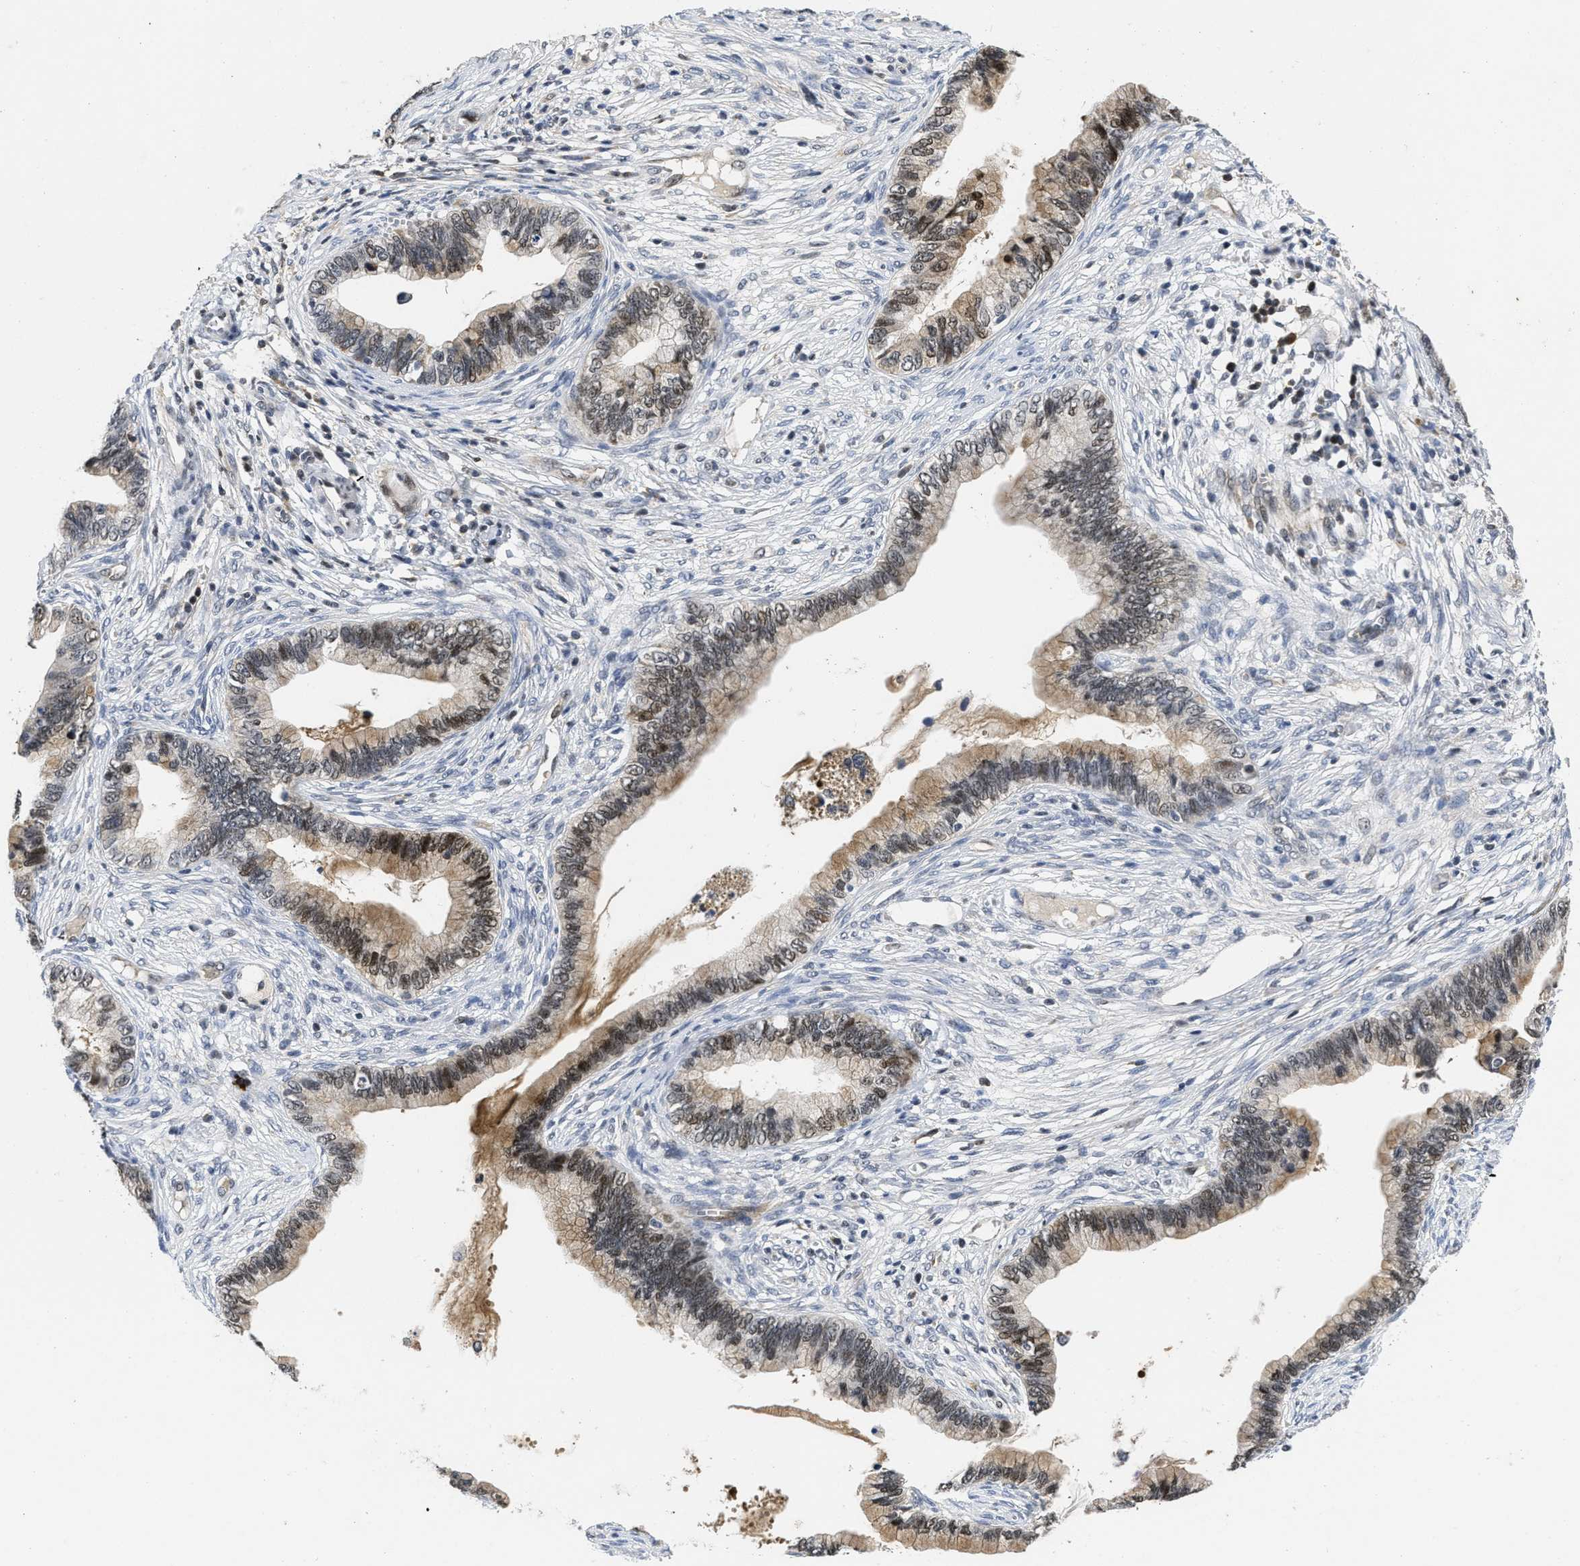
{"staining": {"intensity": "weak", "quantity": "25%-75%", "location": "cytoplasmic/membranous,nuclear"}, "tissue": "cervical cancer", "cell_type": "Tumor cells", "image_type": "cancer", "snomed": [{"axis": "morphology", "description": "Adenocarcinoma, NOS"}, {"axis": "topography", "description": "Cervix"}], "caption": "The immunohistochemical stain labels weak cytoplasmic/membranous and nuclear expression in tumor cells of adenocarcinoma (cervical) tissue. (brown staining indicates protein expression, while blue staining denotes nuclei).", "gene": "HIF1A", "patient": {"sex": "female", "age": 44}}